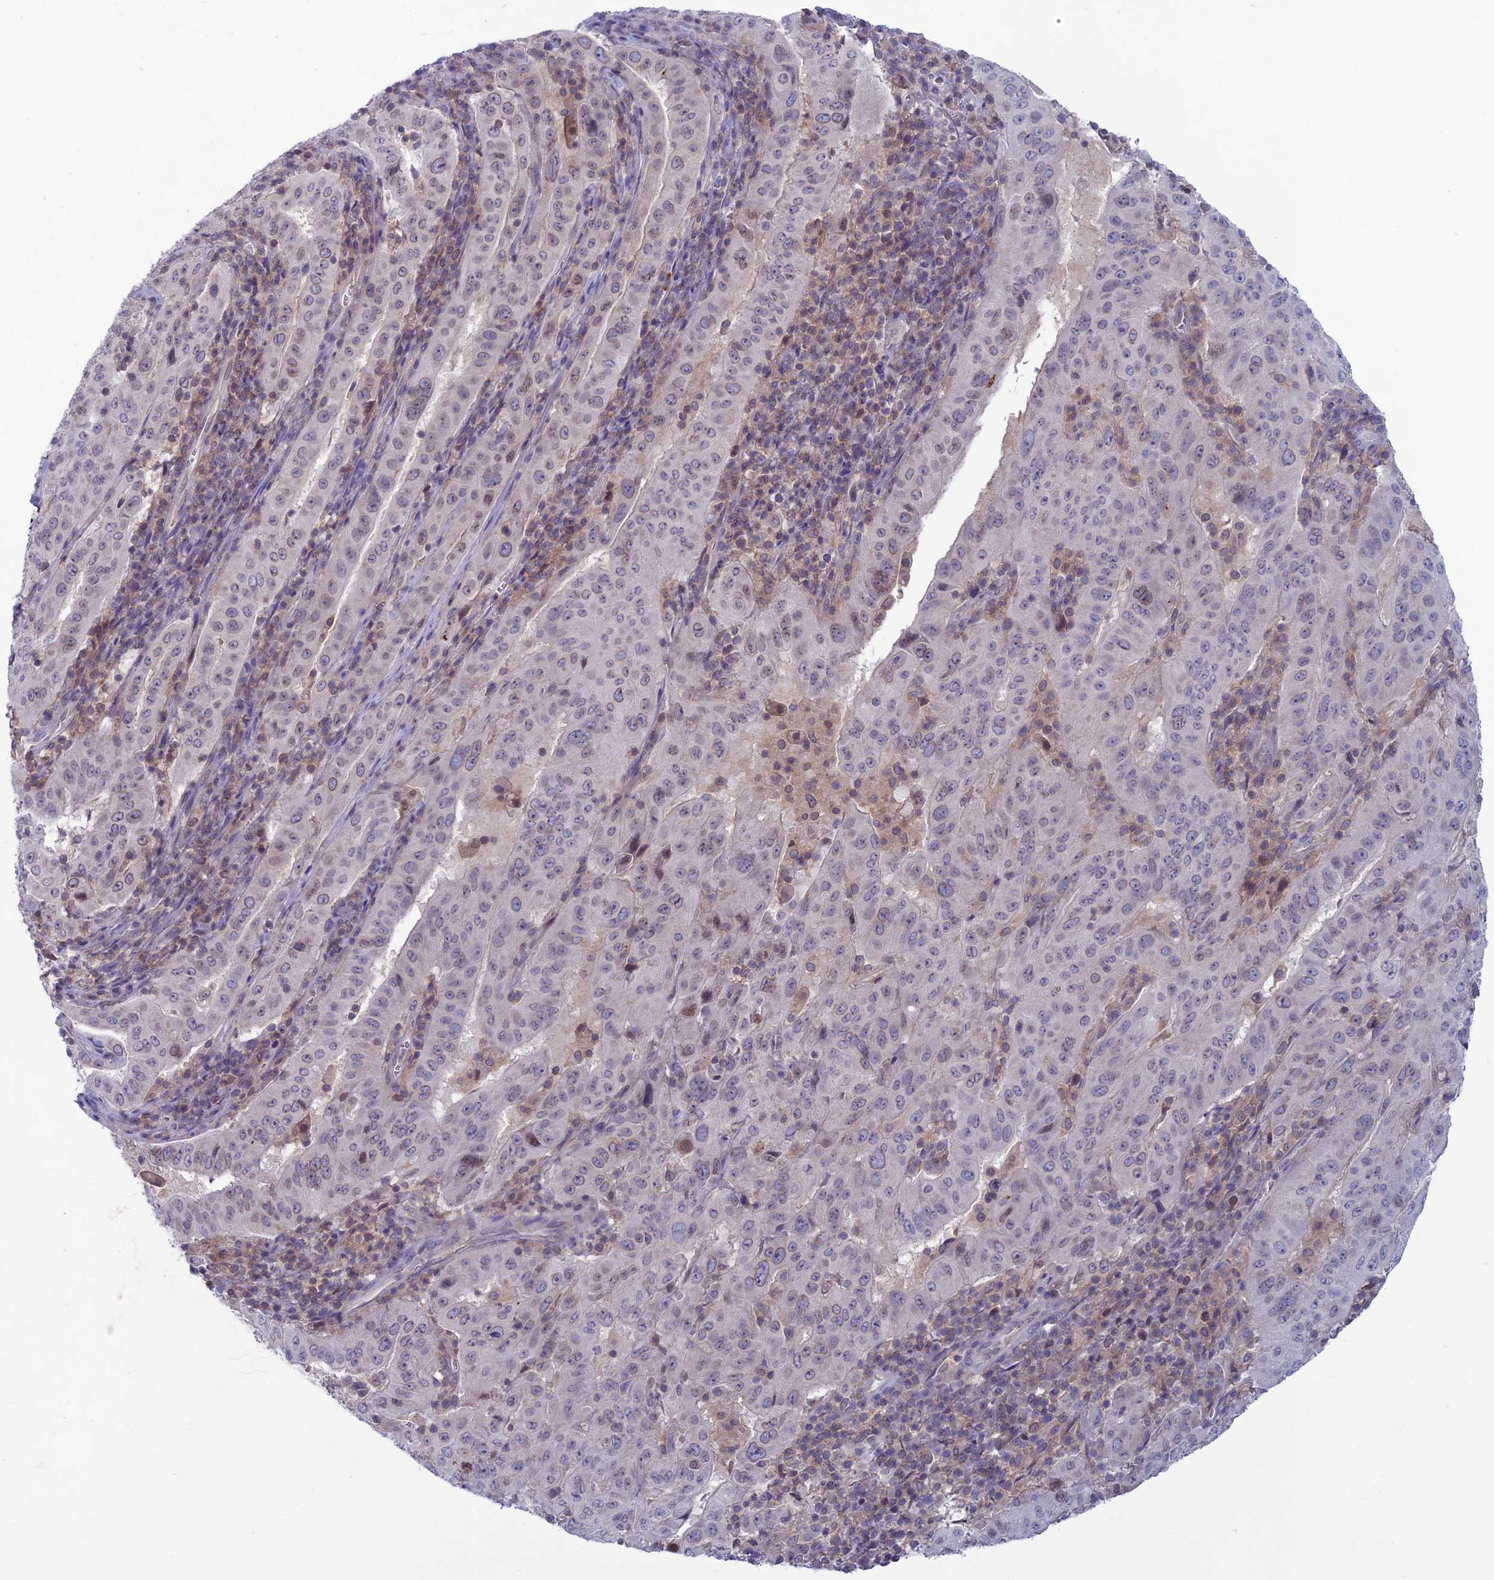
{"staining": {"intensity": "weak", "quantity": "25%-75%", "location": "cytoplasmic/membranous,nuclear"}, "tissue": "pancreatic cancer", "cell_type": "Tumor cells", "image_type": "cancer", "snomed": [{"axis": "morphology", "description": "Adenocarcinoma, NOS"}, {"axis": "topography", "description": "Pancreas"}], "caption": "A micrograph of human pancreatic cancer stained for a protein demonstrates weak cytoplasmic/membranous and nuclear brown staining in tumor cells.", "gene": "WDR46", "patient": {"sex": "male", "age": 63}}